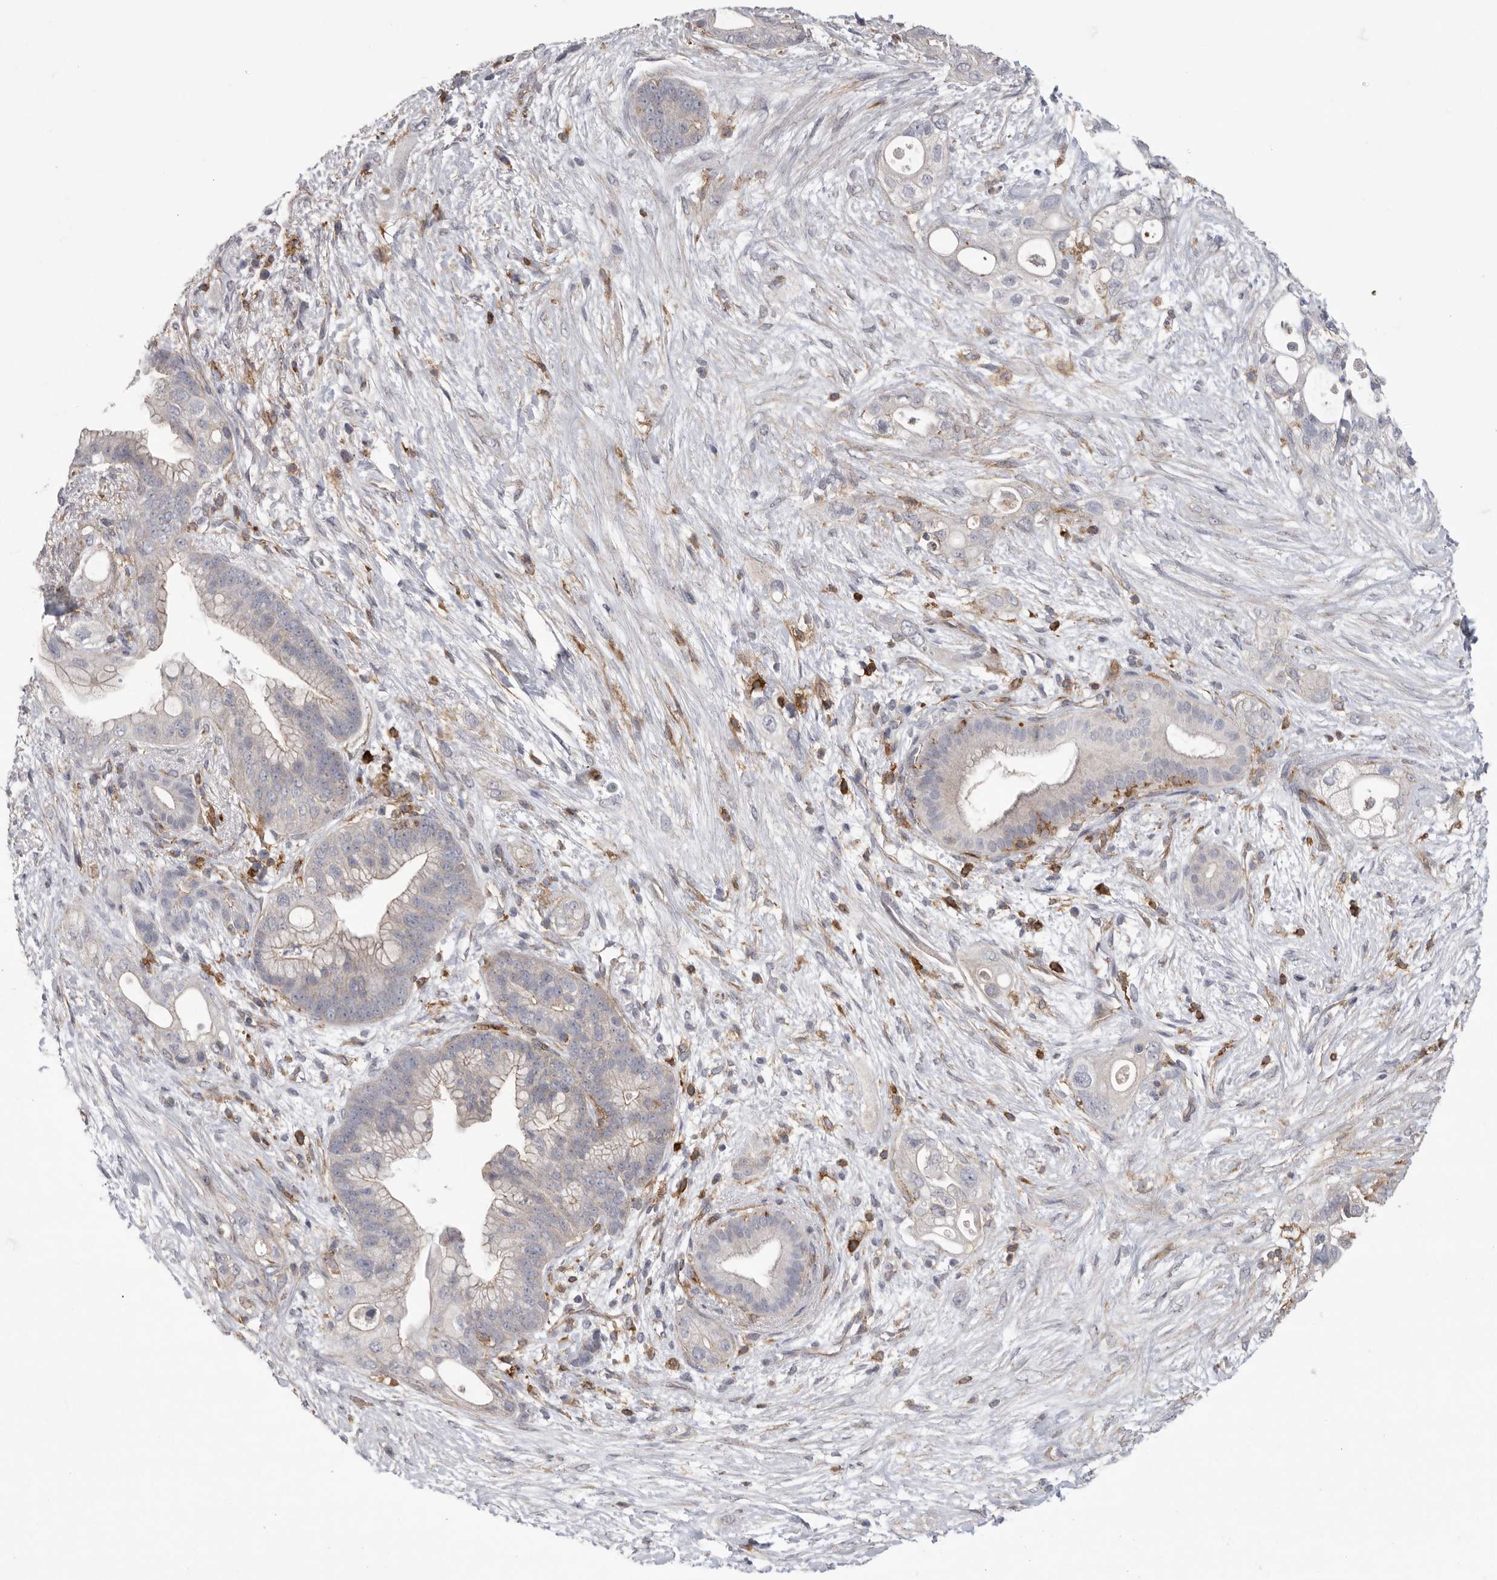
{"staining": {"intensity": "negative", "quantity": "none", "location": "none"}, "tissue": "pancreatic cancer", "cell_type": "Tumor cells", "image_type": "cancer", "snomed": [{"axis": "morphology", "description": "Adenocarcinoma, NOS"}, {"axis": "topography", "description": "Pancreas"}], "caption": "DAB (3,3'-diaminobenzidine) immunohistochemical staining of pancreatic cancer displays no significant expression in tumor cells.", "gene": "SIGLEC10", "patient": {"sex": "male", "age": 53}}